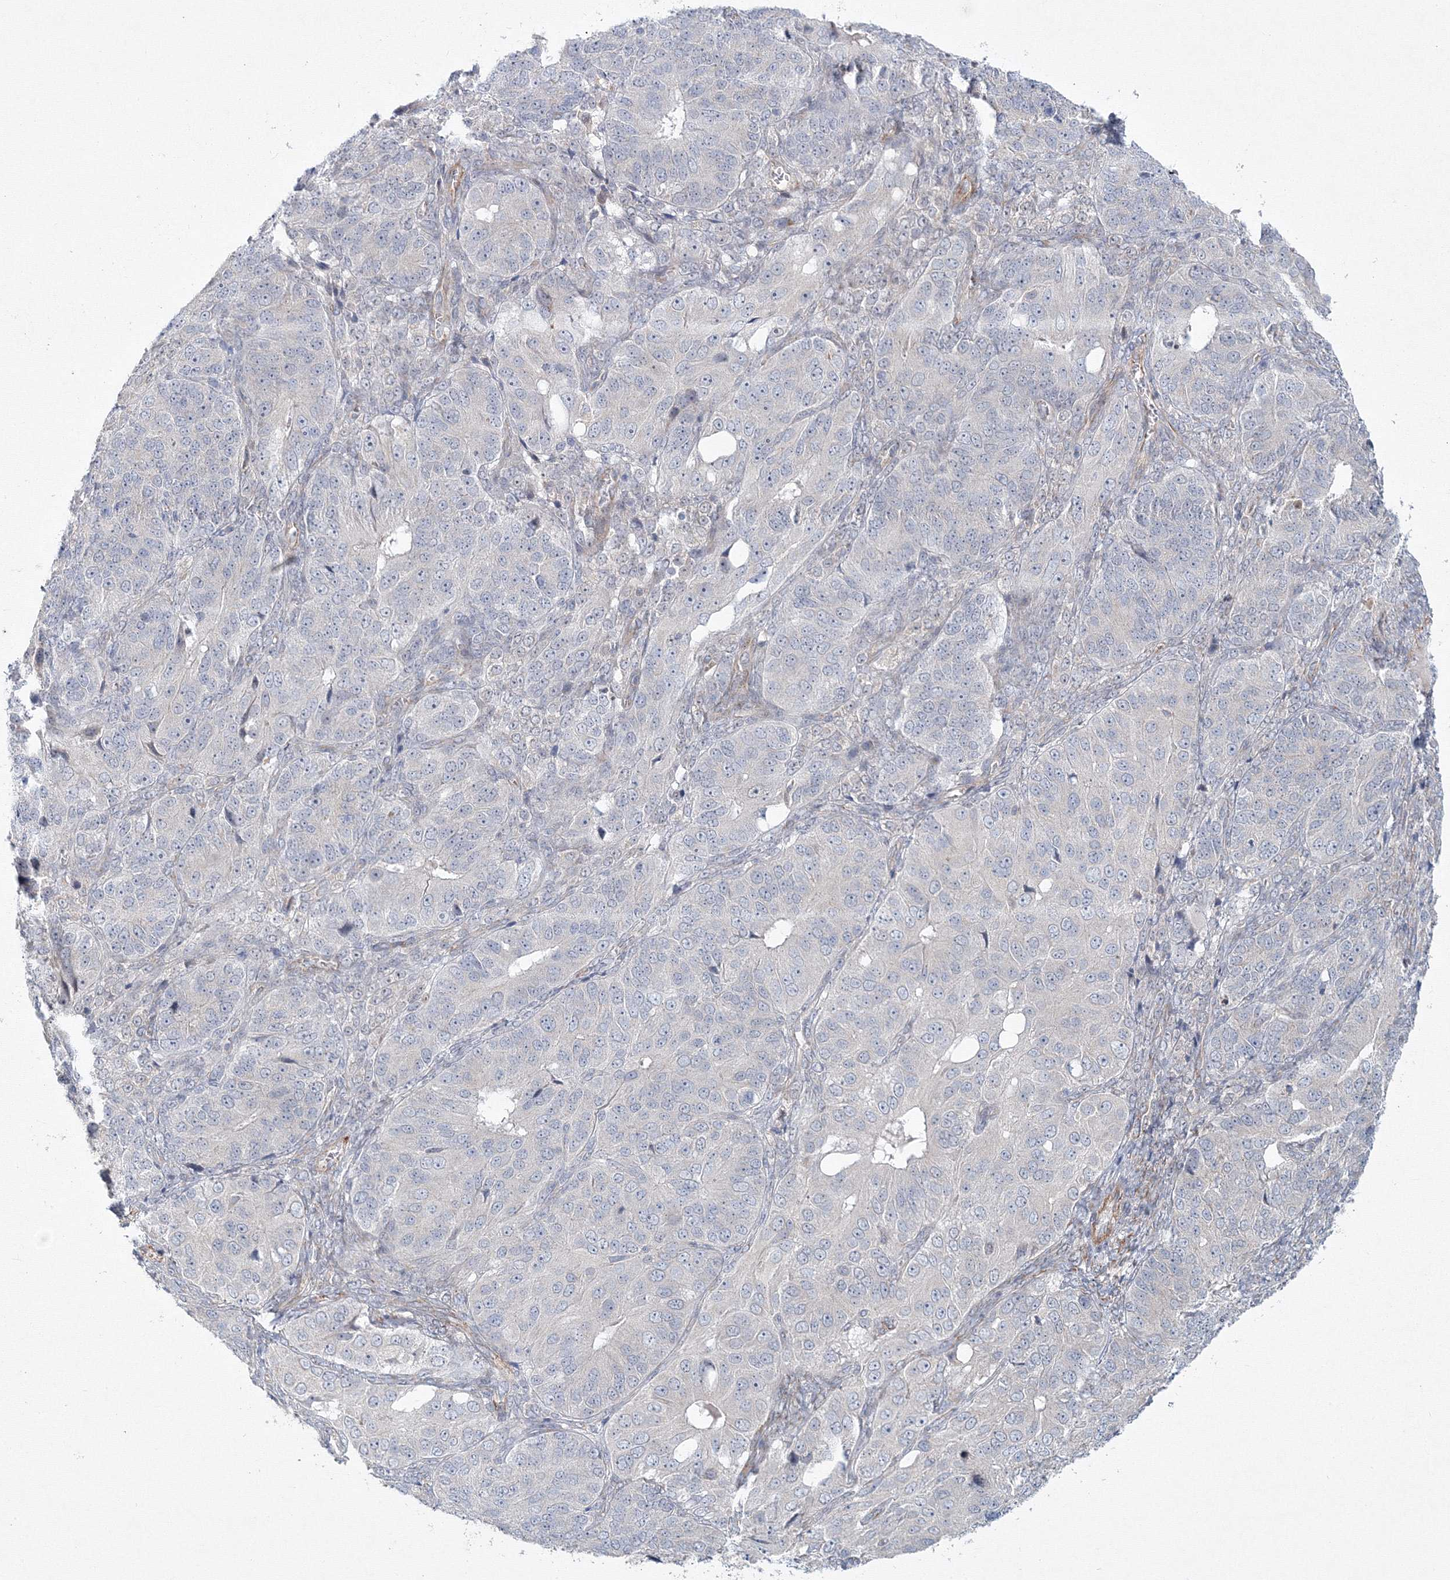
{"staining": {"intensity": "negative", "quantity": "none", "location": "none"}, "tissue": "ovarian cancer", "cell_type": "Tumor cells", "image_type": "cancer", "snomed": [{"axis": "morphology", "description": "Carcinoma, endometroid"}, {"axis": "topography", "description": "Ovary"}], "caption": "Tumor cells are negative for protein expression in human ovarian cancer. Nuclei are stained in blue.", "gene": "WDR49", "patient": {"sex": "female", "age": 51}}